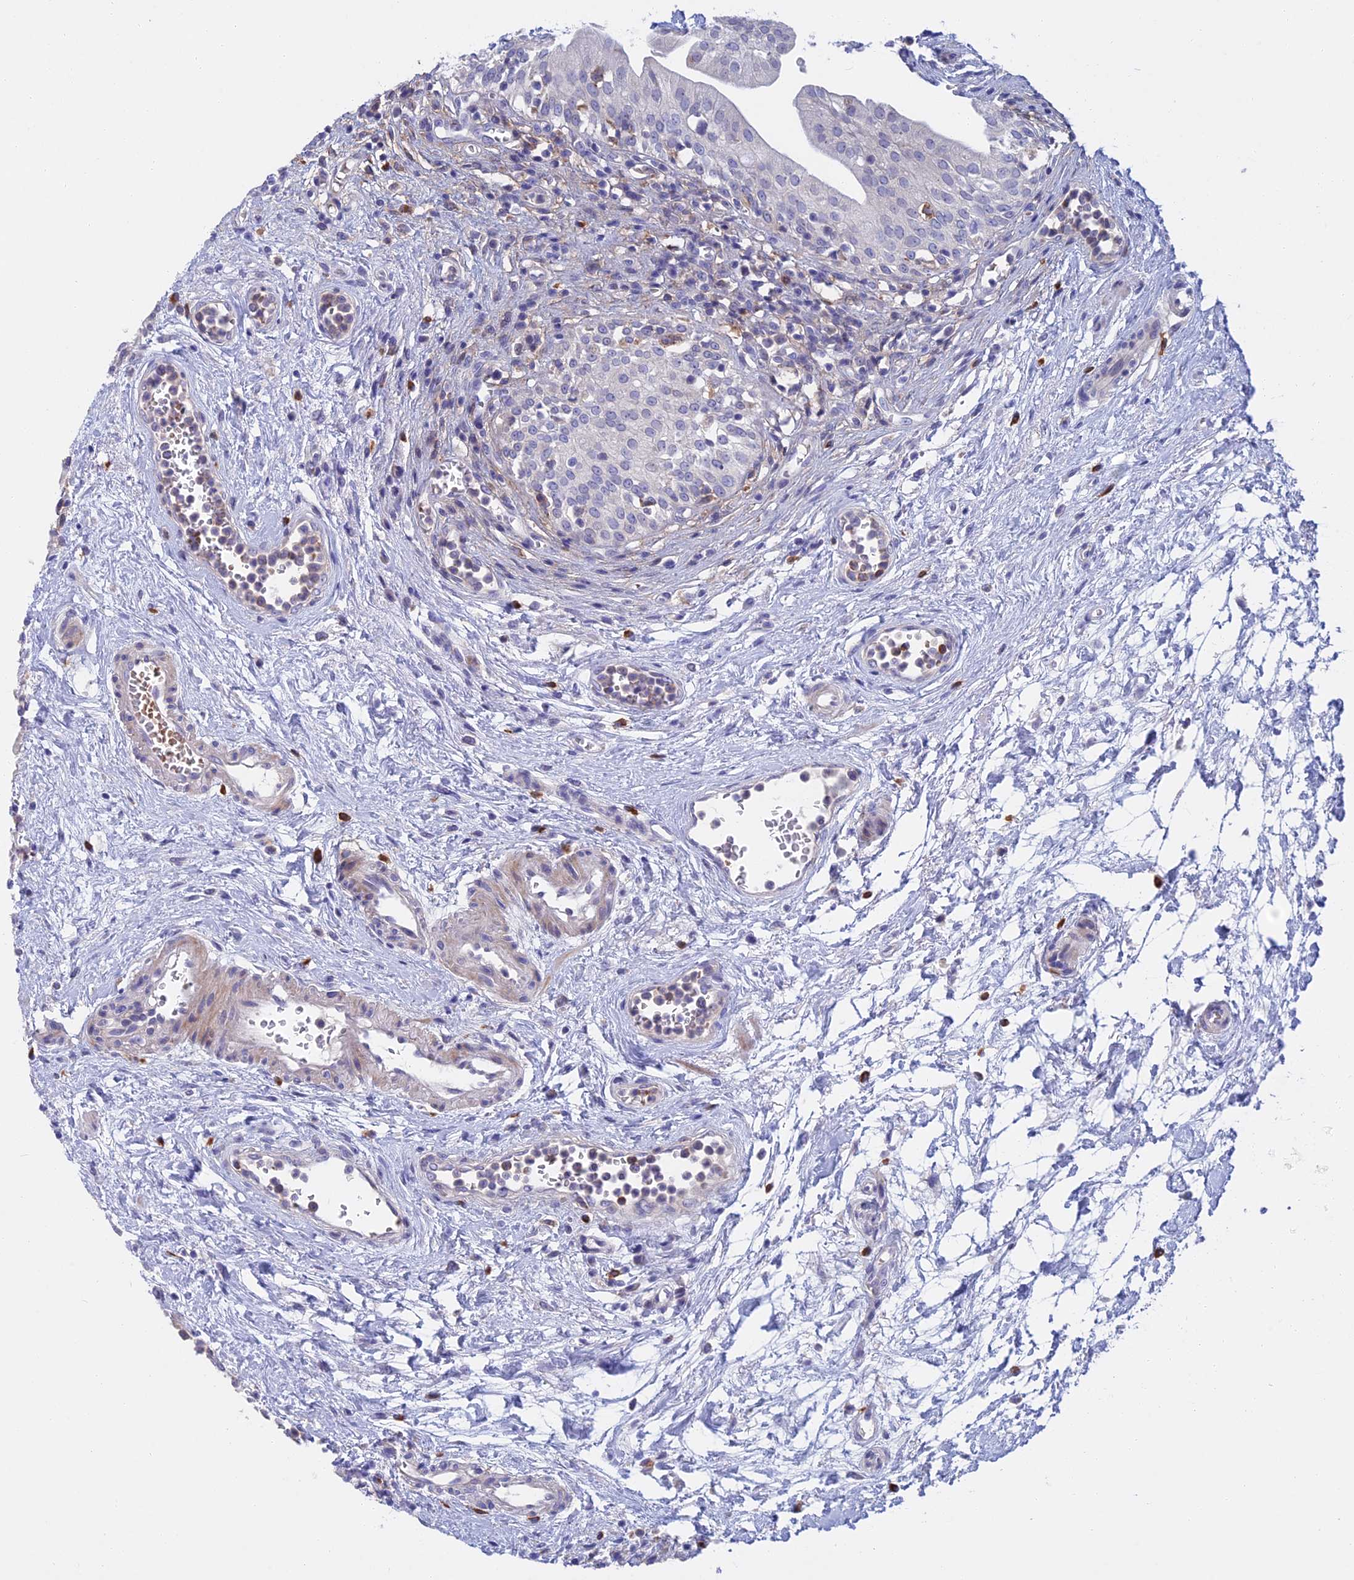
{"staining": {"intensity": "negative", "quantity": "none", "location": "none"}, "tissue": "urinary bladder", "cell_type": "Urothelial cells", "image_type": "normal", "snomed": [{"axis": "morphology", "description": "Normal tissue, NOS"}, {"axis": "morphology", "description": "Inflammation, NOS"}, {"axis": "topography", "description": "Urinary bladder"}], "caption": "DAB (3,3'-diaminobenzidine) immunohistochemical staining of unremarkable urinary bladder shows no significant expression in urothelial cells.", "gene": "SLC2A6", "patient": {"sex": "male", "age": 63}}